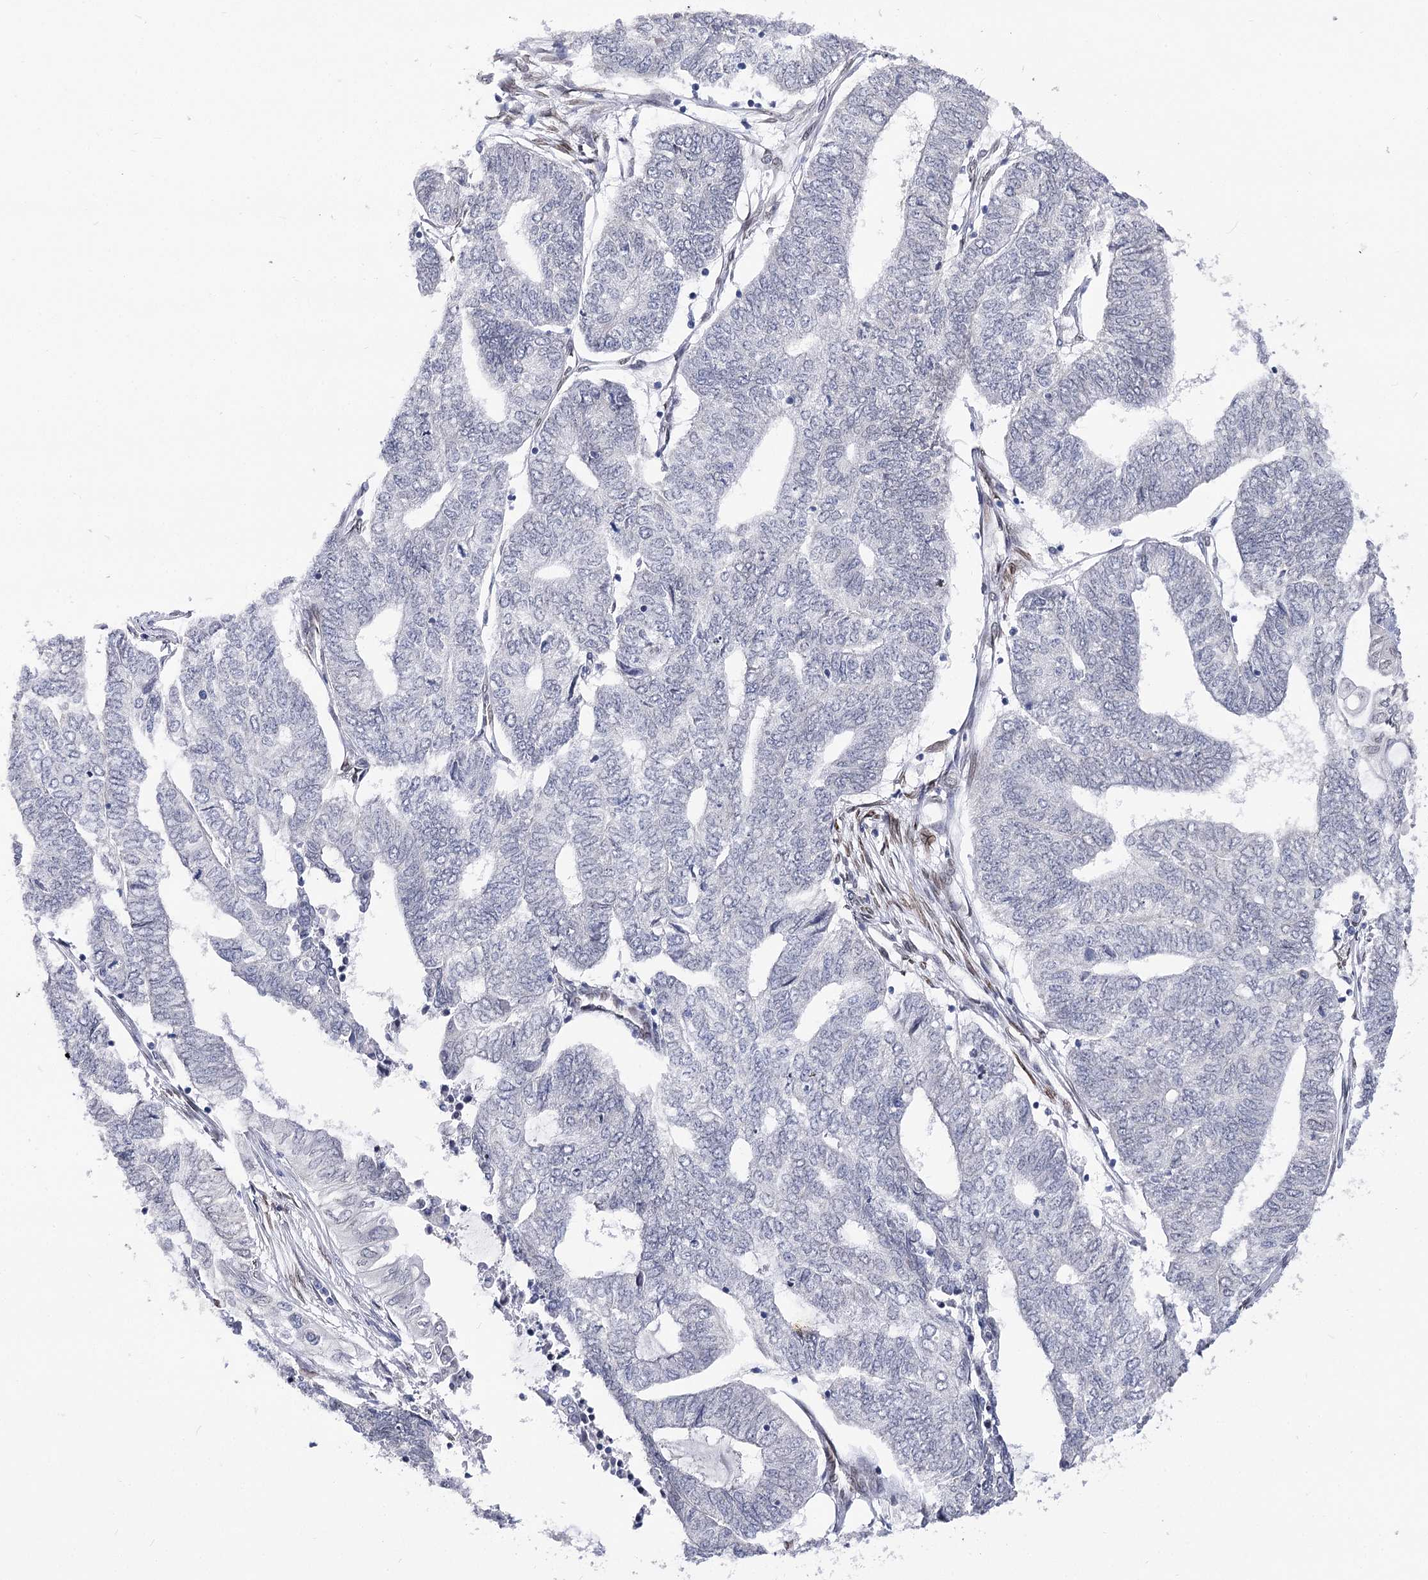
{"staining": {"intensity": "negative", "quantity": "none", "location": "none"}, "tissue": "endometrial cancer", "cell_type": "Tumor cells", "image_type": "cancer", "snomed": [{"axis": "morphology", "description": "Adenocarcinoma, NOS"}, {"axis": "topography", "description": "Uterus"}, {"axis": "topography", "description": "Endometrium"}], "caption": "This is a photomicrograph of immunohistochemistry (IHC) staining of adenocarcinoma (endometrial), which shows no expression in tumor cells.", "gene": "TMEM201", "patient": {"sex": "female", "age": 70}}